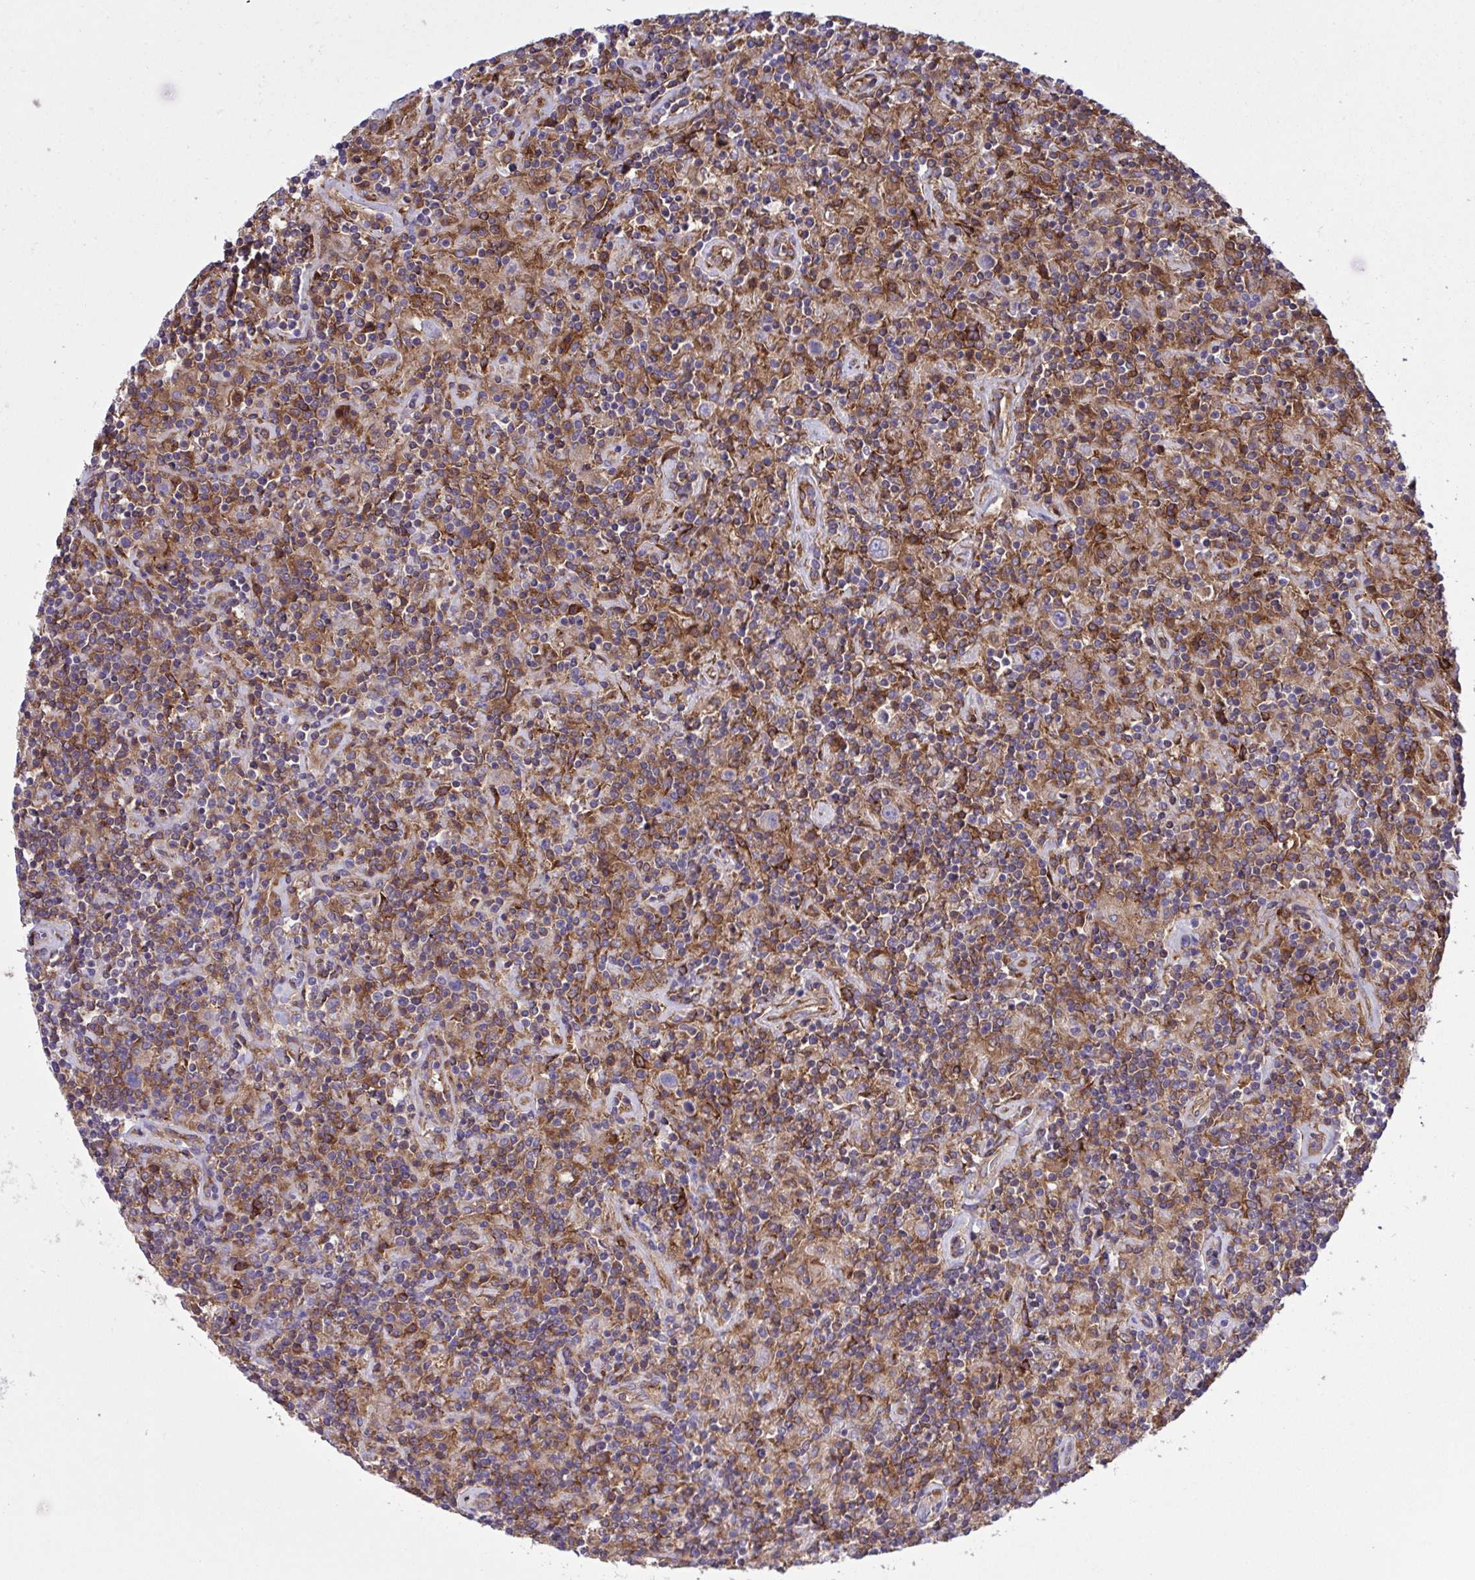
{"staining": {"intensity": "negative", "quantity": "none", "location": "none"}, "tissue": "lymphoma", "cell_type": "Tumor cells", "image_type": "cancer", "snomed": [{"axis": "morphology", "description": "Hodgkin's disease, NOS"}, {"axis": "topography", "description": "Lymph node"}], "caption": "Image shows no protein staining in tumor cells of Hodgkin's disease tissue.", "gene": "OR51M1", "patient": {"sex": "male", "age": 70}}